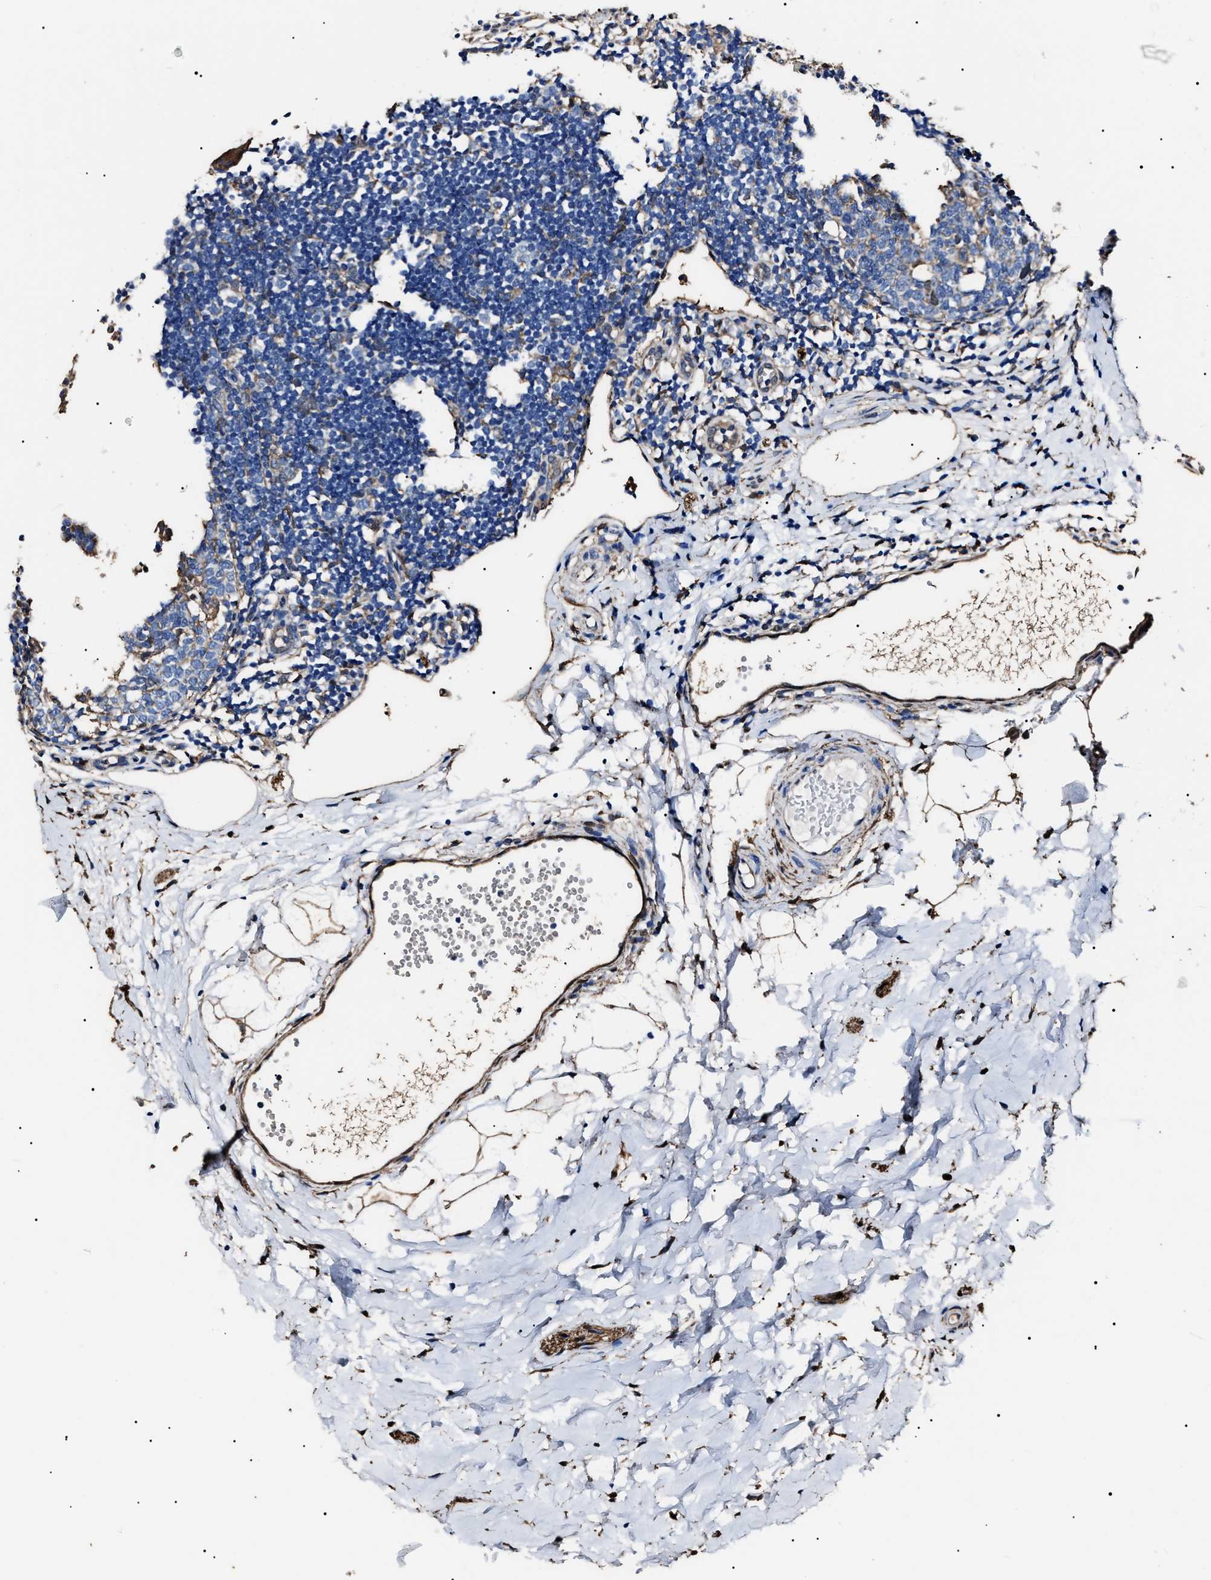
{"staining": {"intensity": "moderate", "quantity": "25%-75%", "location": "cytoplasmic/membranous"}, "tissue": "appendix", "cell_type": "Glandular cells", "image_type": "normal", "snomed": [{"axis": "morphology", "description": "Normal tissue, NOS"}, {"axis": "topography", "description": "Appendix"}], "caption": "High-power microscopy captured an immunohistochemistry micrograph of benign appendix, revealing moderate cytoplasmic/membranous expression in about 25%-75% of glandular cells.", "gene": "ALDH1A1", "patient": {"sex": "female", "age": 20}}